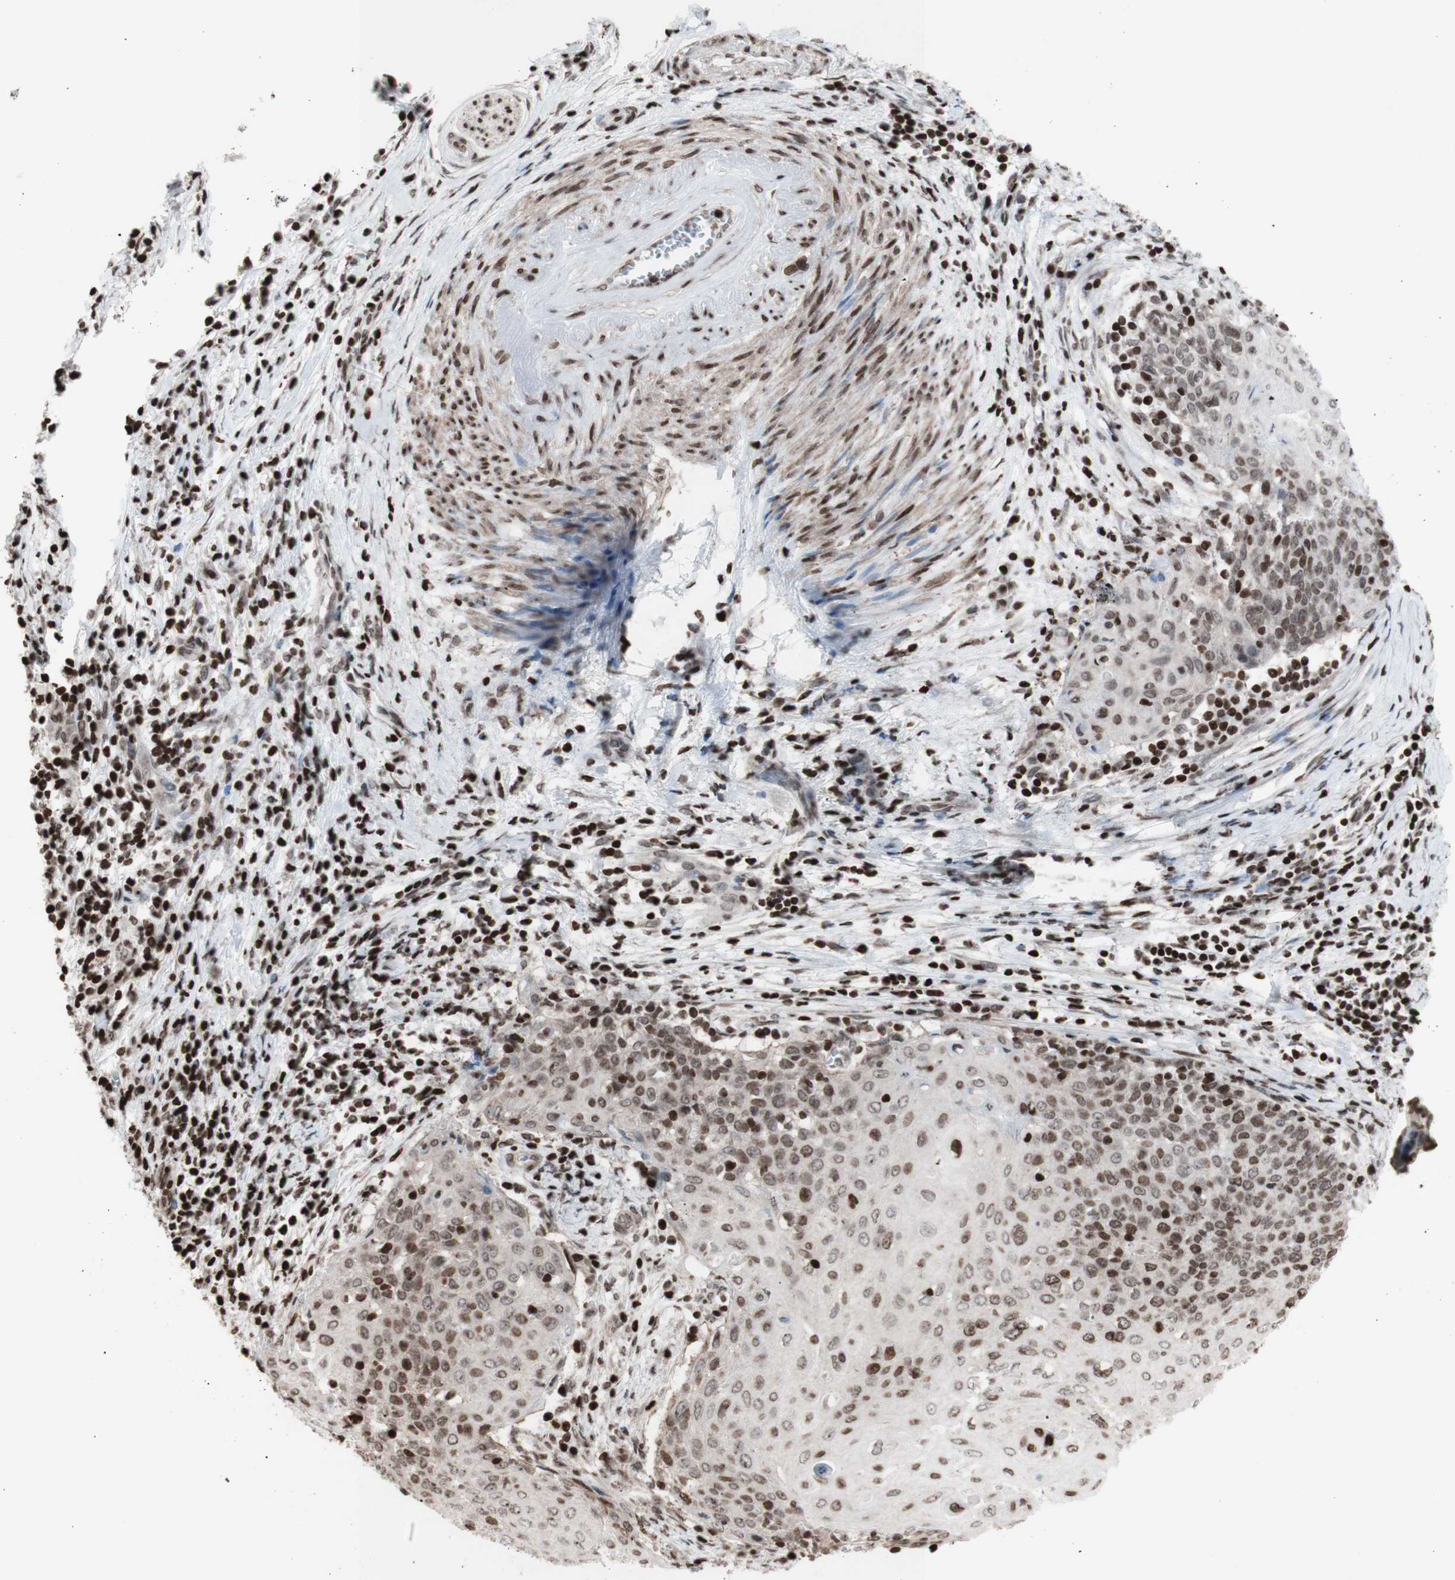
{"staining": {"intensity": "weak", "quantity": ">75%", "location": "nuclear"}, "tissue": "cervical cancer", "cell_type": "Tumor cells", "image_type": "cancer", "snomed": [{"axis": "morphology", "description": "Squamous cell carcinoma, NOS"}, {"axis": "topography", "description": "Cervix"}], "caption": "Tumor cells demonstrate weak nuclear expression in about >75% of cells in cervical squamous cell carcinoma.", "gene": "SNAI2", "patient": {"sex": "female", "age": 39}}